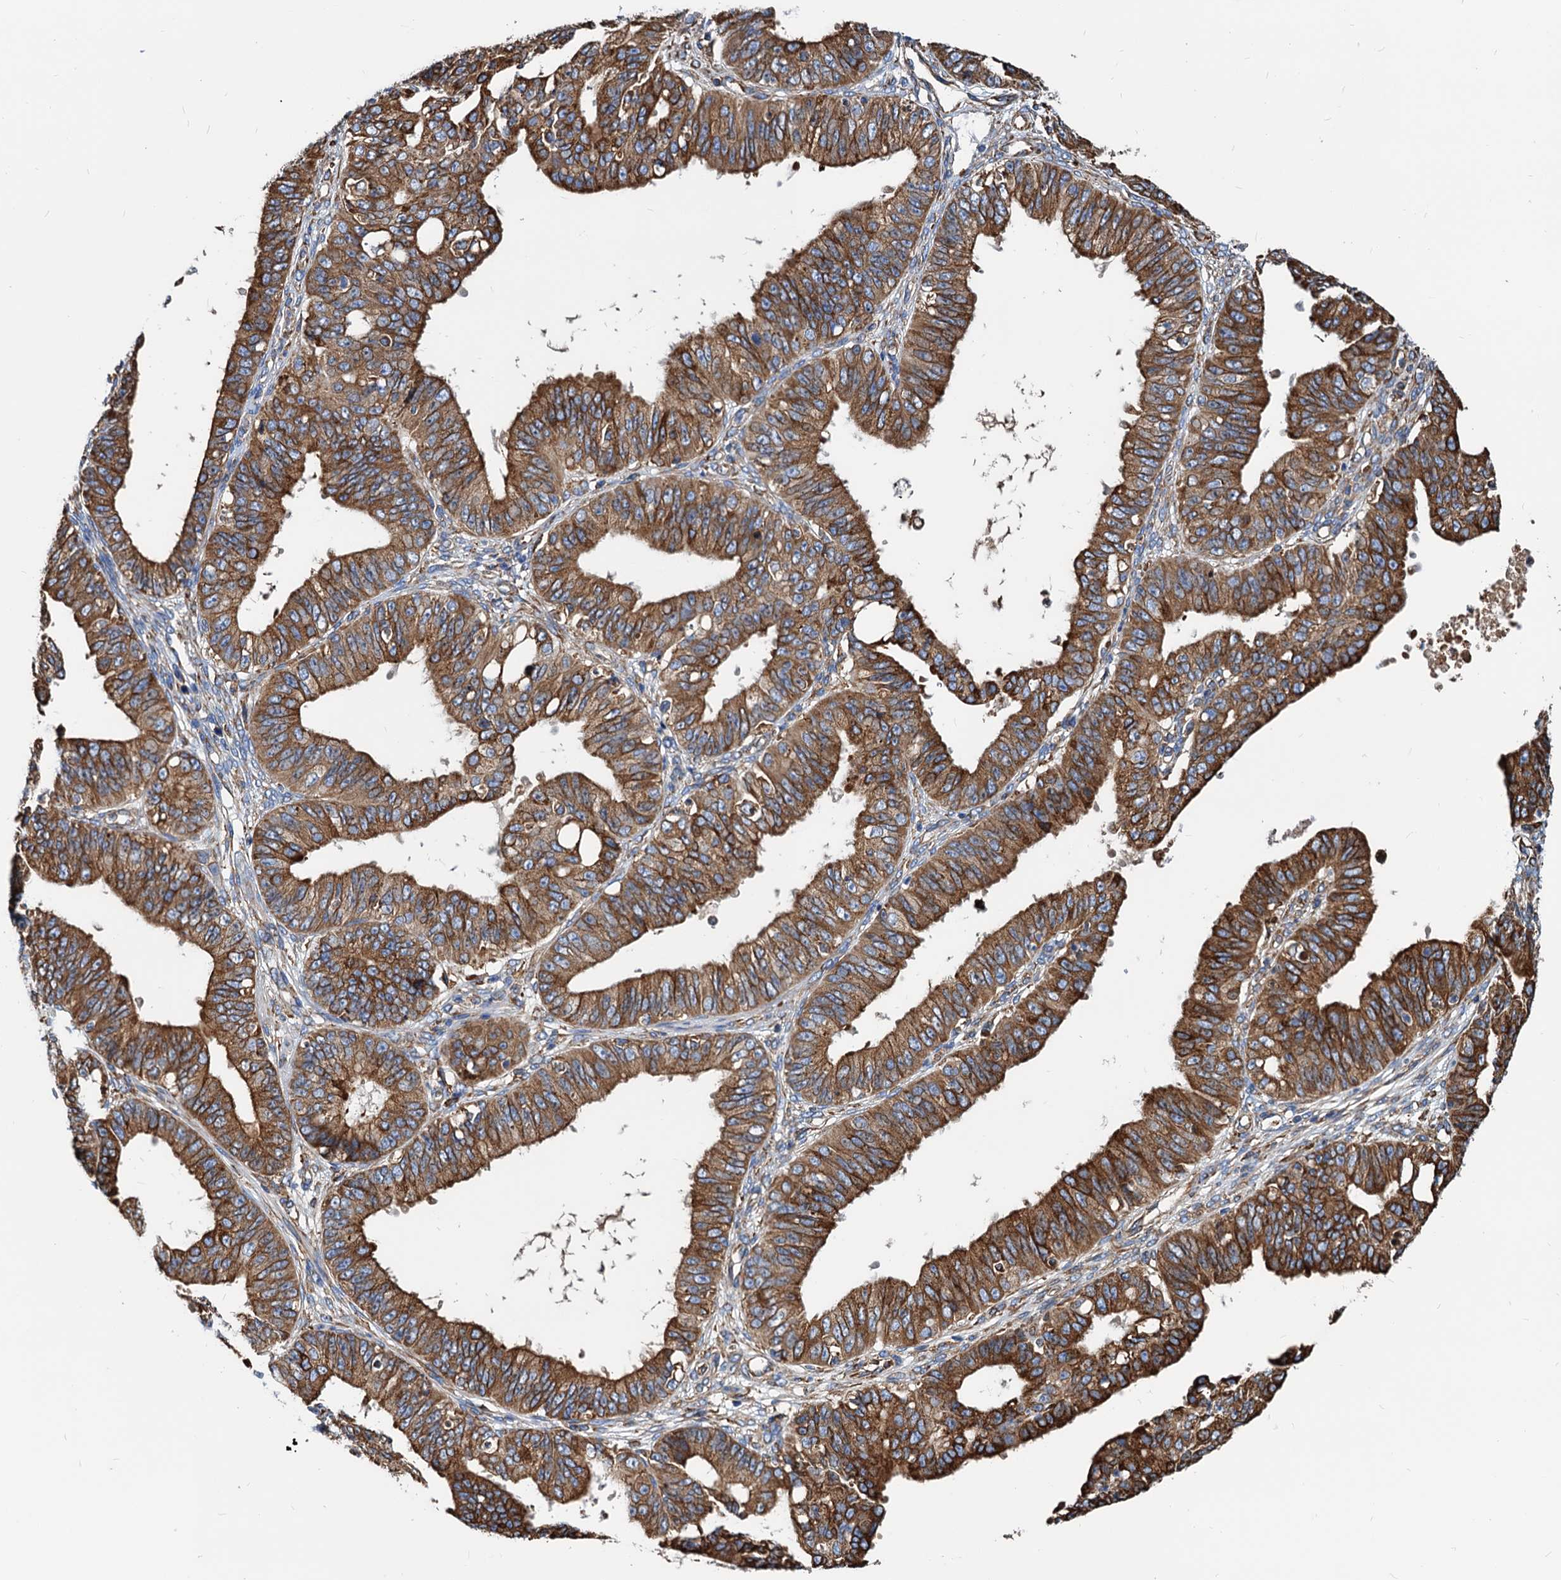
{"staining": {"intensity": "strong", "quantity": ">75%", "location": "cytoplasmic/membranous"}, "tissue": "ovarian cancer", "cell_type": "Tumor cells", "image_type": "cancer", "snomed": [{"axis": "morphology", "description": "Carcinoma, endometroid"}, {"axis": "topography", "description": "Appendix"}, {"axis": "topography", "description": "Ovary"}], "caption": "A high amount of strong cytoplasmic/membranous positivity is appreciated in approximately >75% of tumor cells in endometroid carcinoma (ovarian) tissue.", "gene": "HSPA5", "patient": {"sex": "female", "age": 42}}